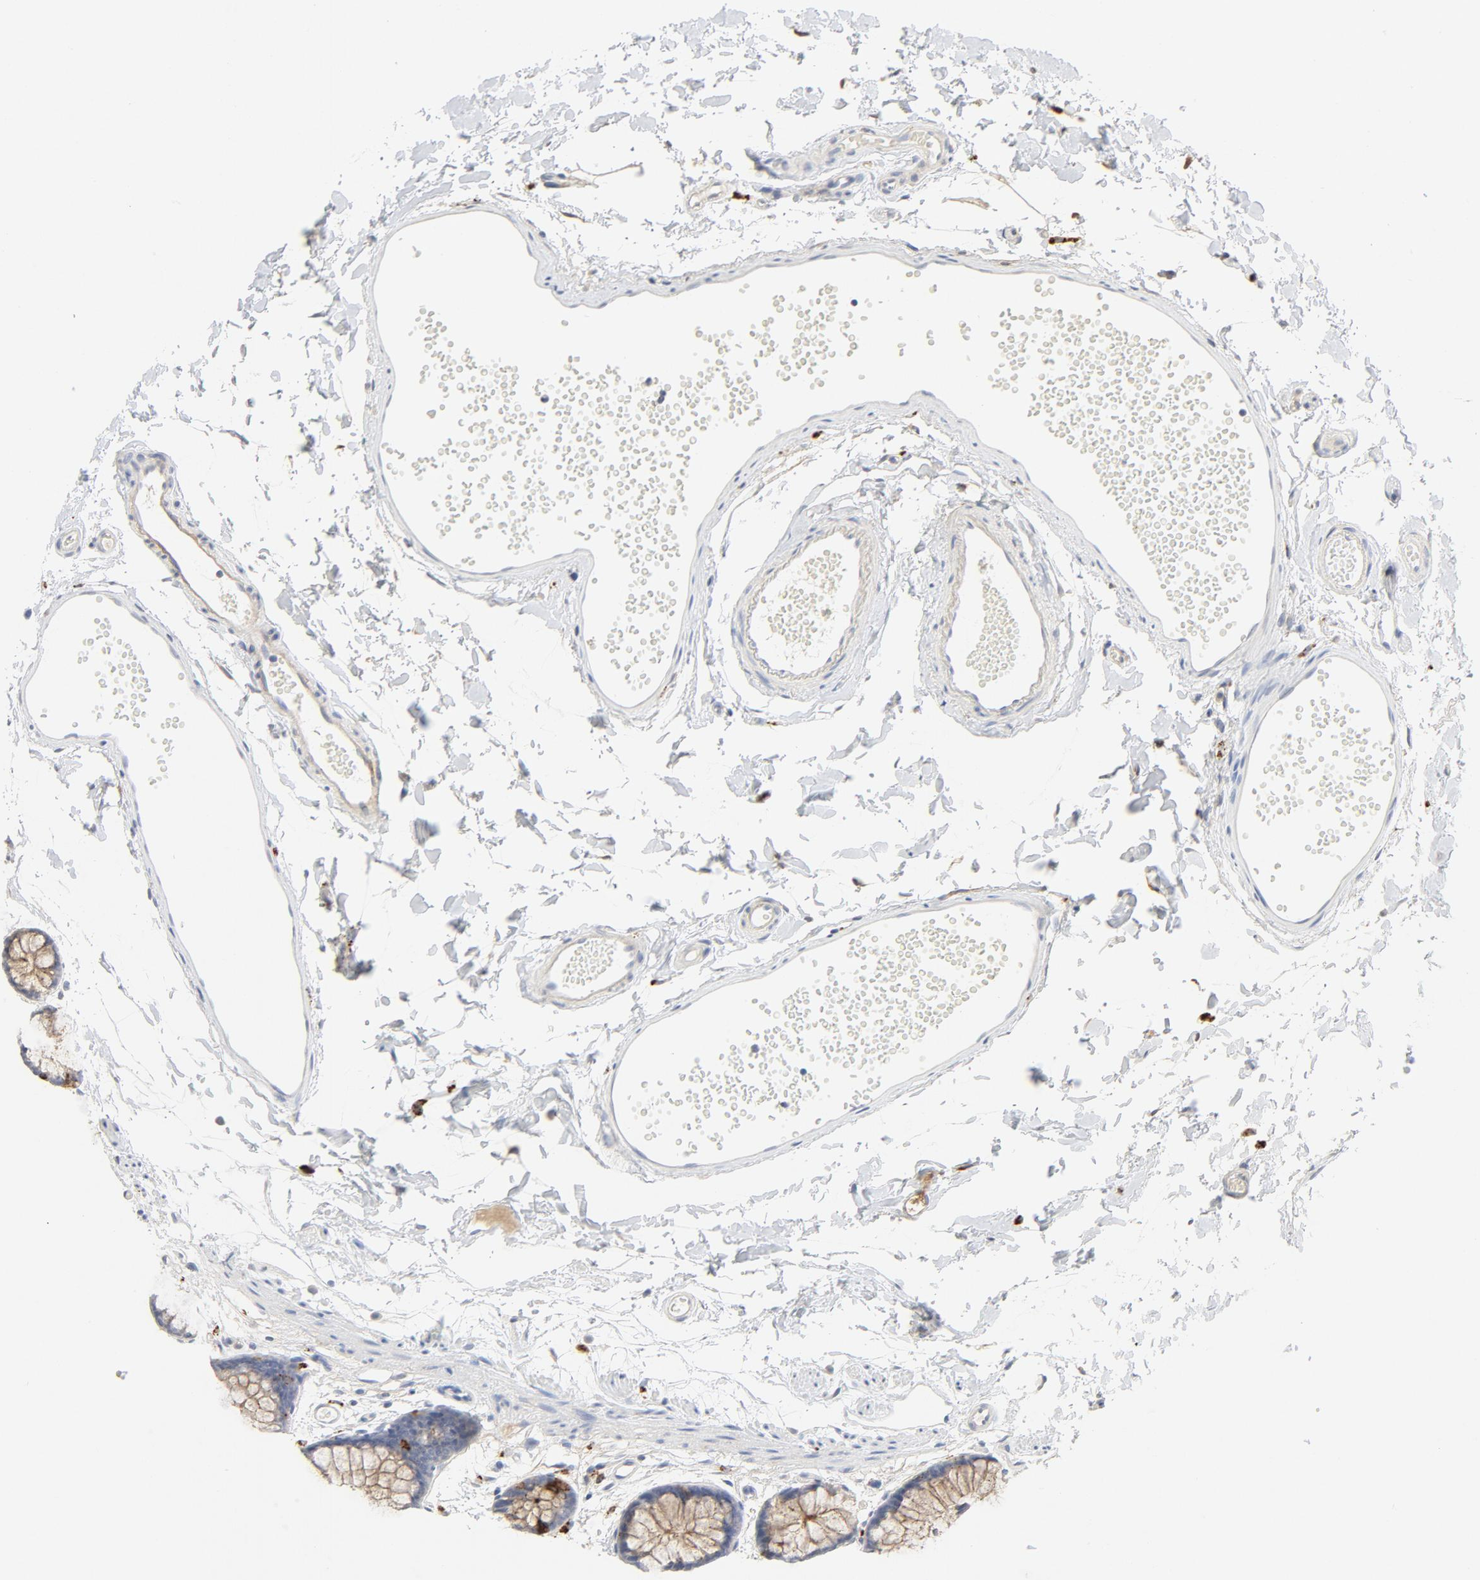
{"staining": {"intensity": "moderate", "quantity": "25%-75%", "location": "cytoplasmic/membranous"}, "tissue": "rectum", "cell_type": "Glandular cells", "image_type": "normal", "snomed": [{"axis": "morphology", "description": "Normal tissue, NOS"}, {"axis": "topography", "description": "Rectum"}], "caption": "Approximately 25%-75% of glandular cells in unremarkable rectum reveal moderate cytoplasmic/membranous protein positivity as visualized by brown immunohistochemical staining.", "gene": "MAGEB17", "patient": {"sex": "female", "age": 66}}